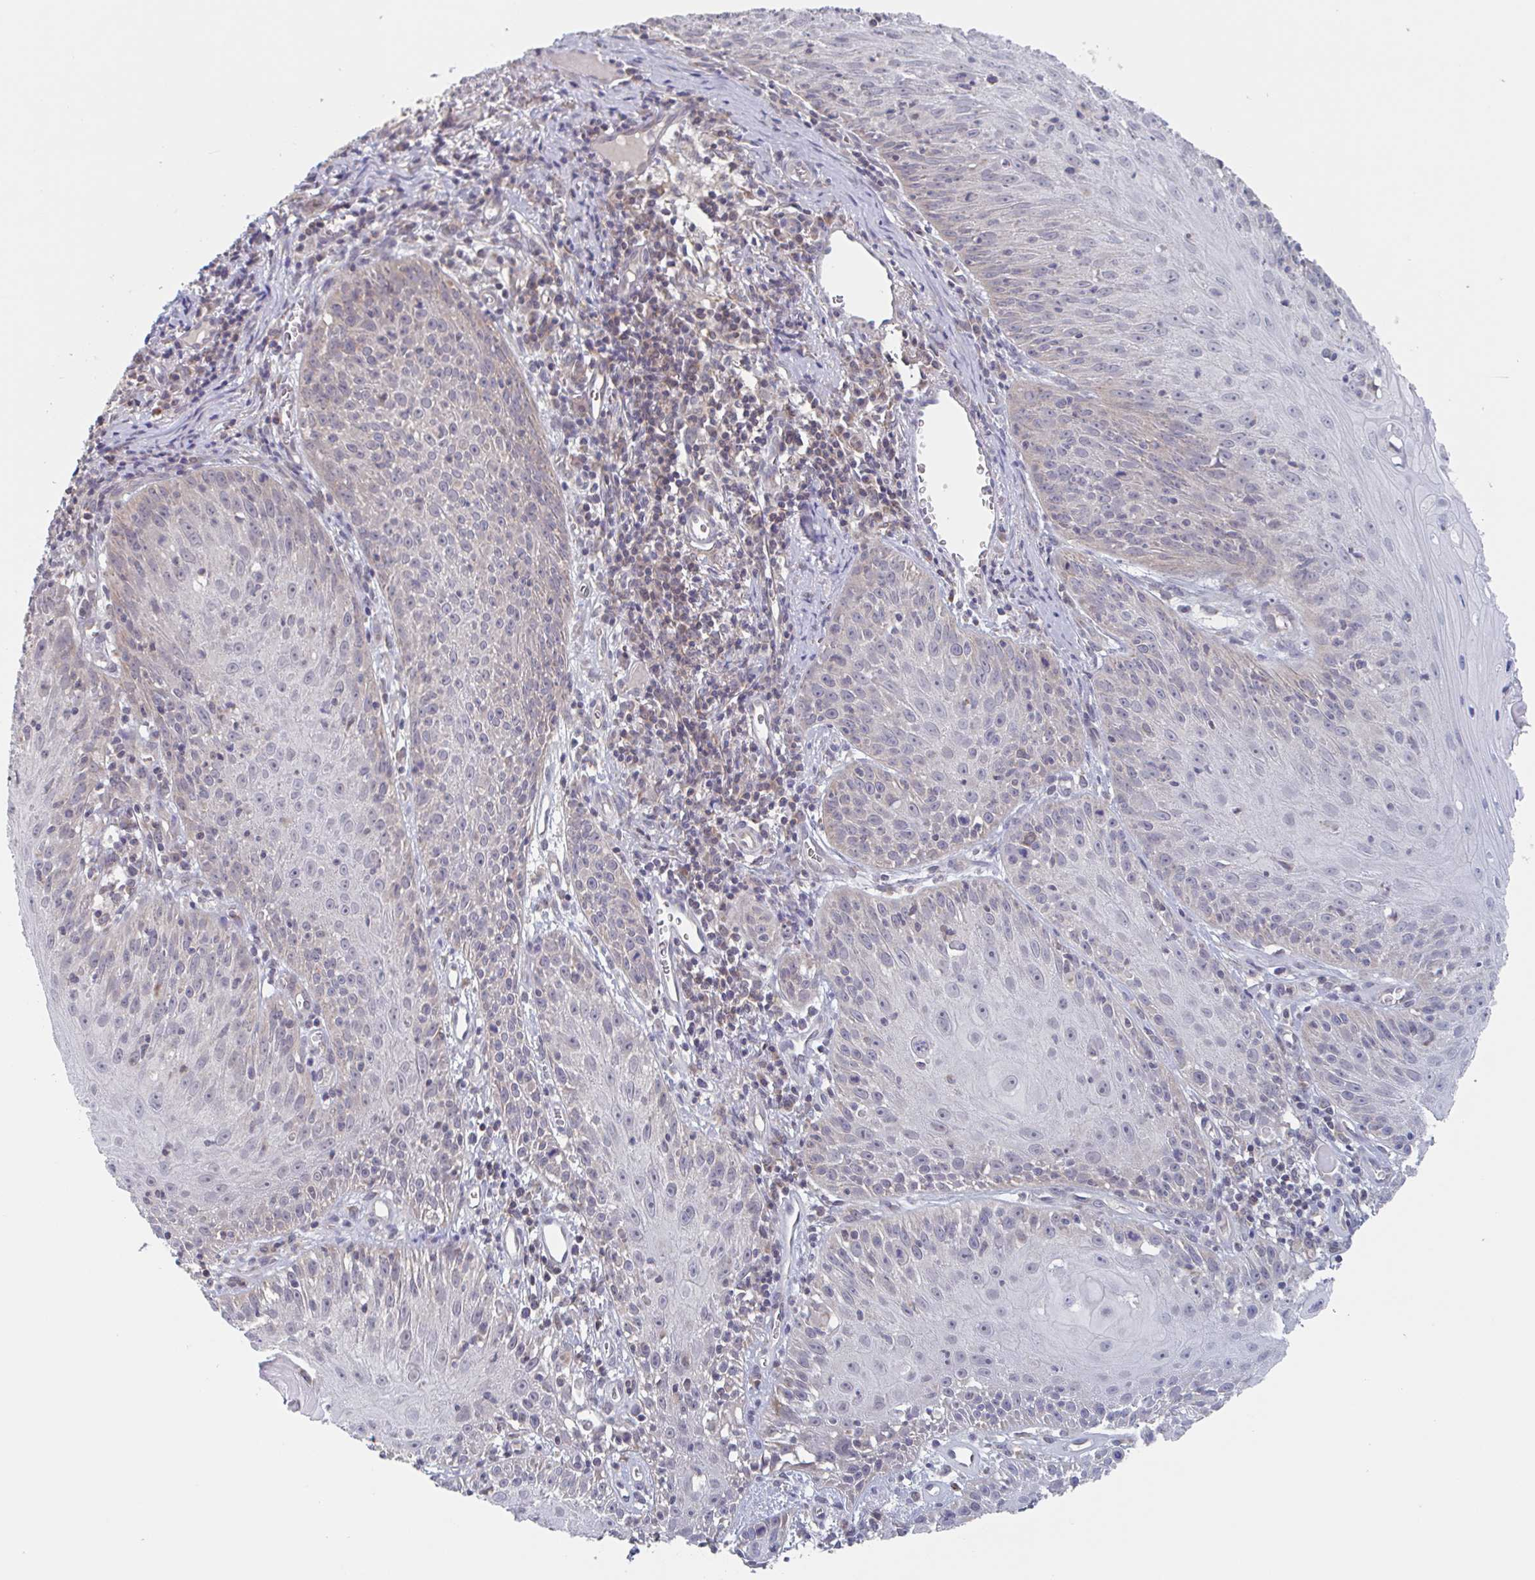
{"staining": {"intensity": "negative", "quantity": "none", "location": "none"}, "tissue": "skin cancer", "cell_type": "Tumor cells", "image_type": "cancer", "snomed": [{"axis": "morphology", "description": "Squamous cell carcinoma, NOS"}, {"axis": "topography", "description": "Skin"}, {"axis": "topography", "description": "Vulva"}], "caption": "Tumor cells show no significant protein staining in squamous cell carcinoma (skin).", "gene": "SURF1", "patient": {"sex": "female", "age": 76}}